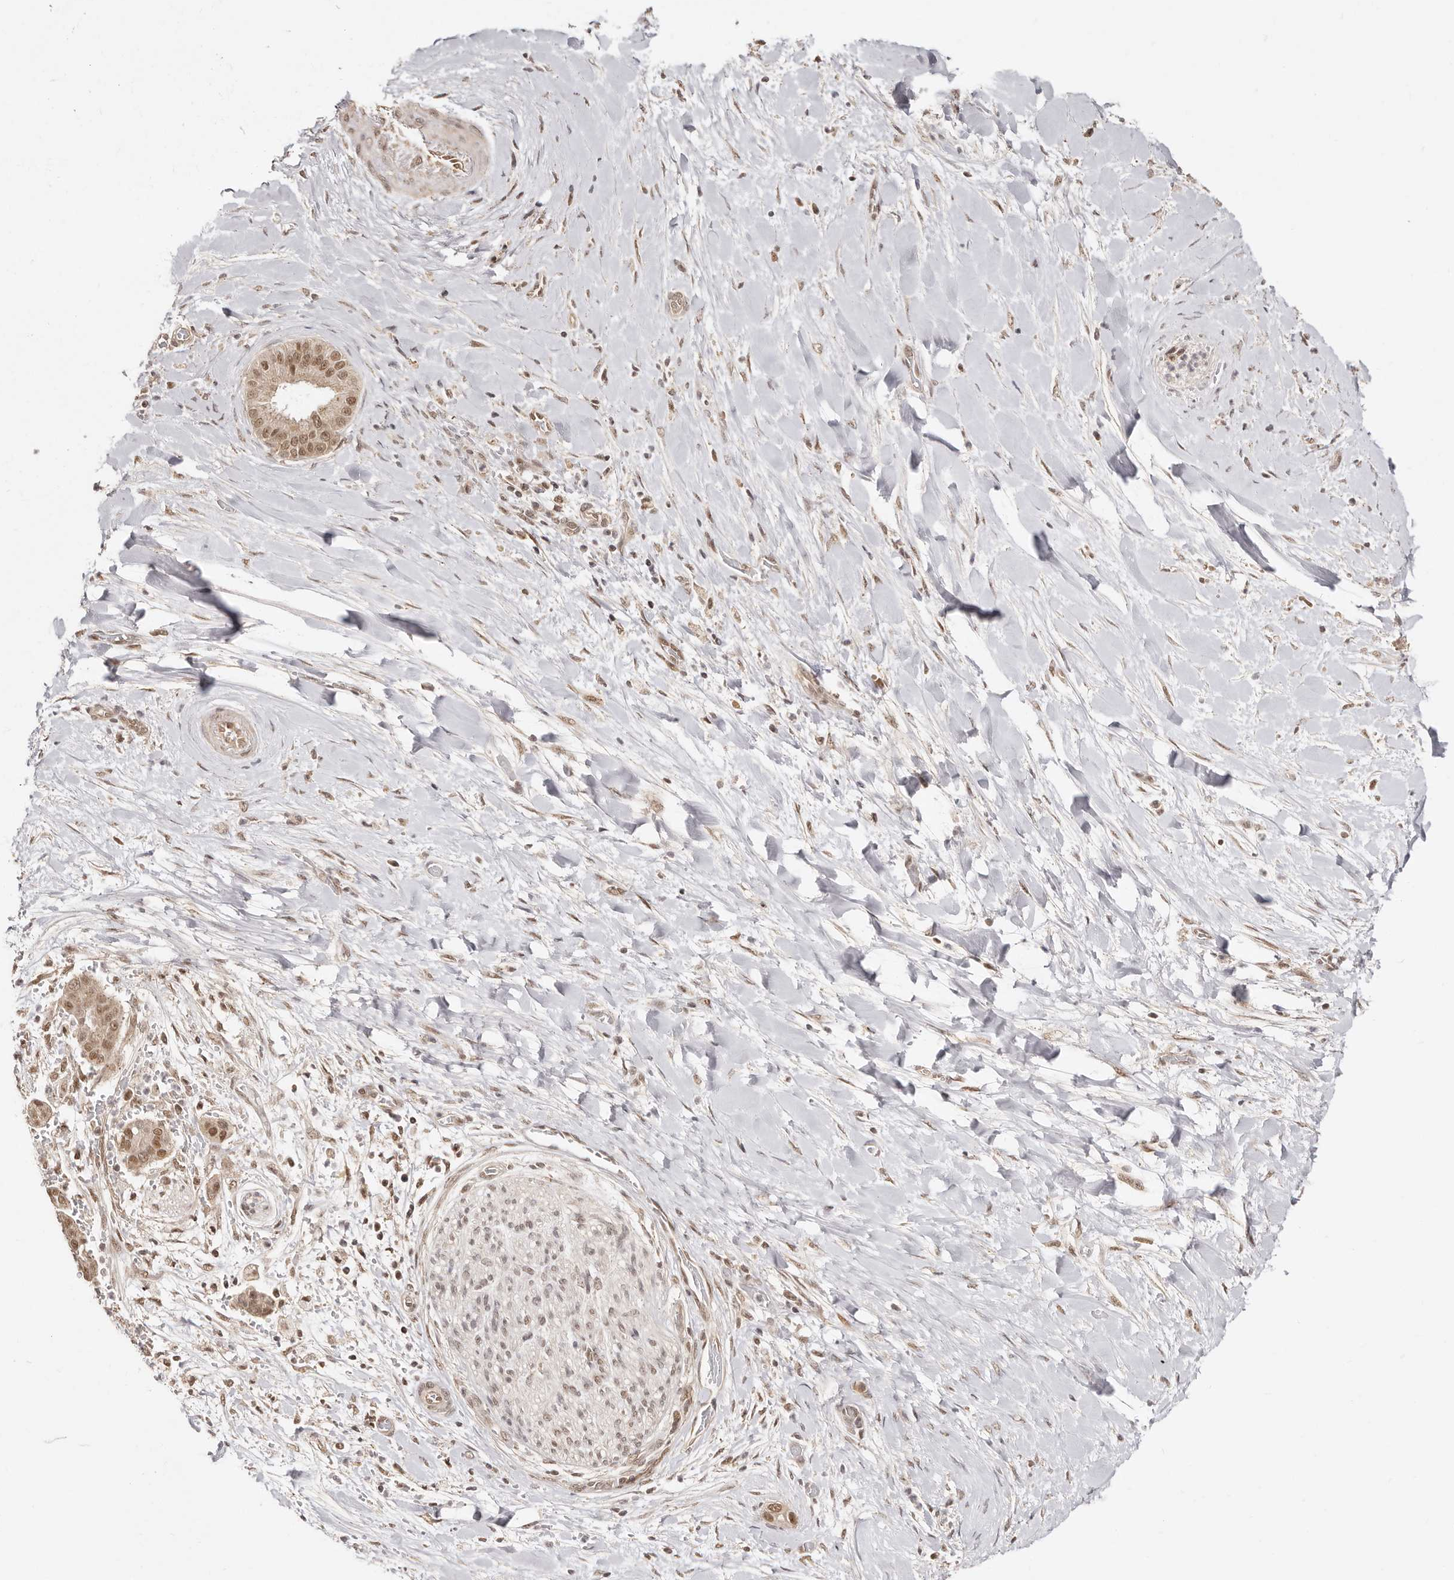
{"staining": {"intensity": "moderate", "quantity": ">75%", "location": "nuclear"}, "tissue": "liver cancer", "cell_type": "Tumor cells", "image_type": "cancer", "snomed": [{"axis": "morphology", "description": "Cholangiocarcinoma"}, {"axis": "topography", "description": "Liver"}], "caption": "Immunohistochemistry of human liver cancer (cholangiocarcinoma) exhibits medium levels of moderate nuclear staining in about >75% of tumor cells.", "gene": "MED8", "patient": {"sex": "female", "age": 54}}